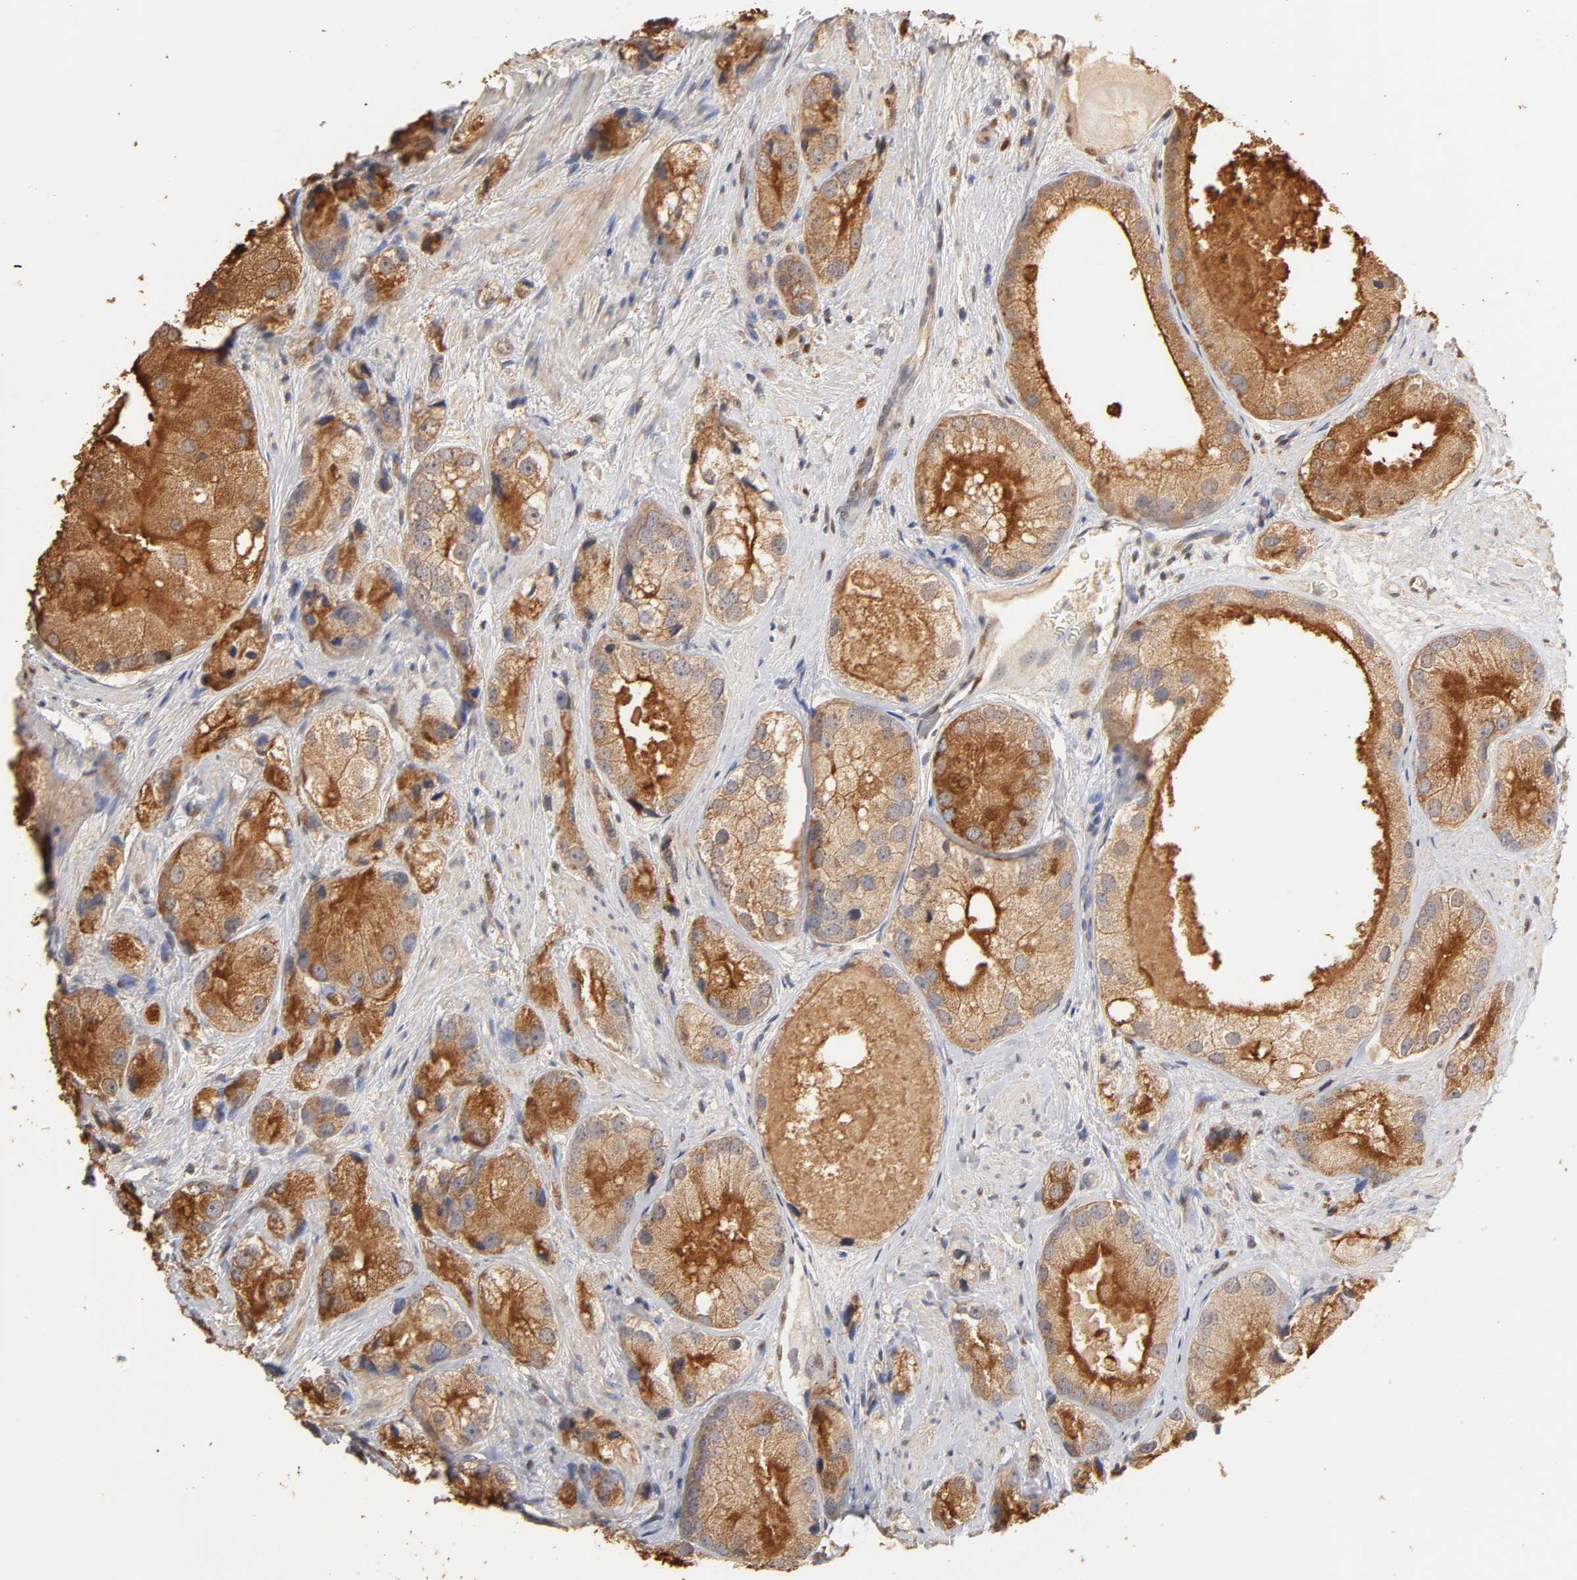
{"staining": {"intensity": "strong", "quantity": ">75%", "location": "cytoplasmic/membranous"}, "tissue": "prostate cancer", "cell_type": "Tumor cells", "image_type": "cancer", "snomed": [{"axis": "morphology", "description": "Adenocarcinoma, Low grade"}, {"axis": "topography", "description": "Prostate"}], "caption": "IHC (DAB) staining of human prostate cancer reveals strong cytoplasmic/membranous protein expression in about >75% of tumor cells.", "gene": "PKN1", "patient": {"sex": "male", "age": 69}}